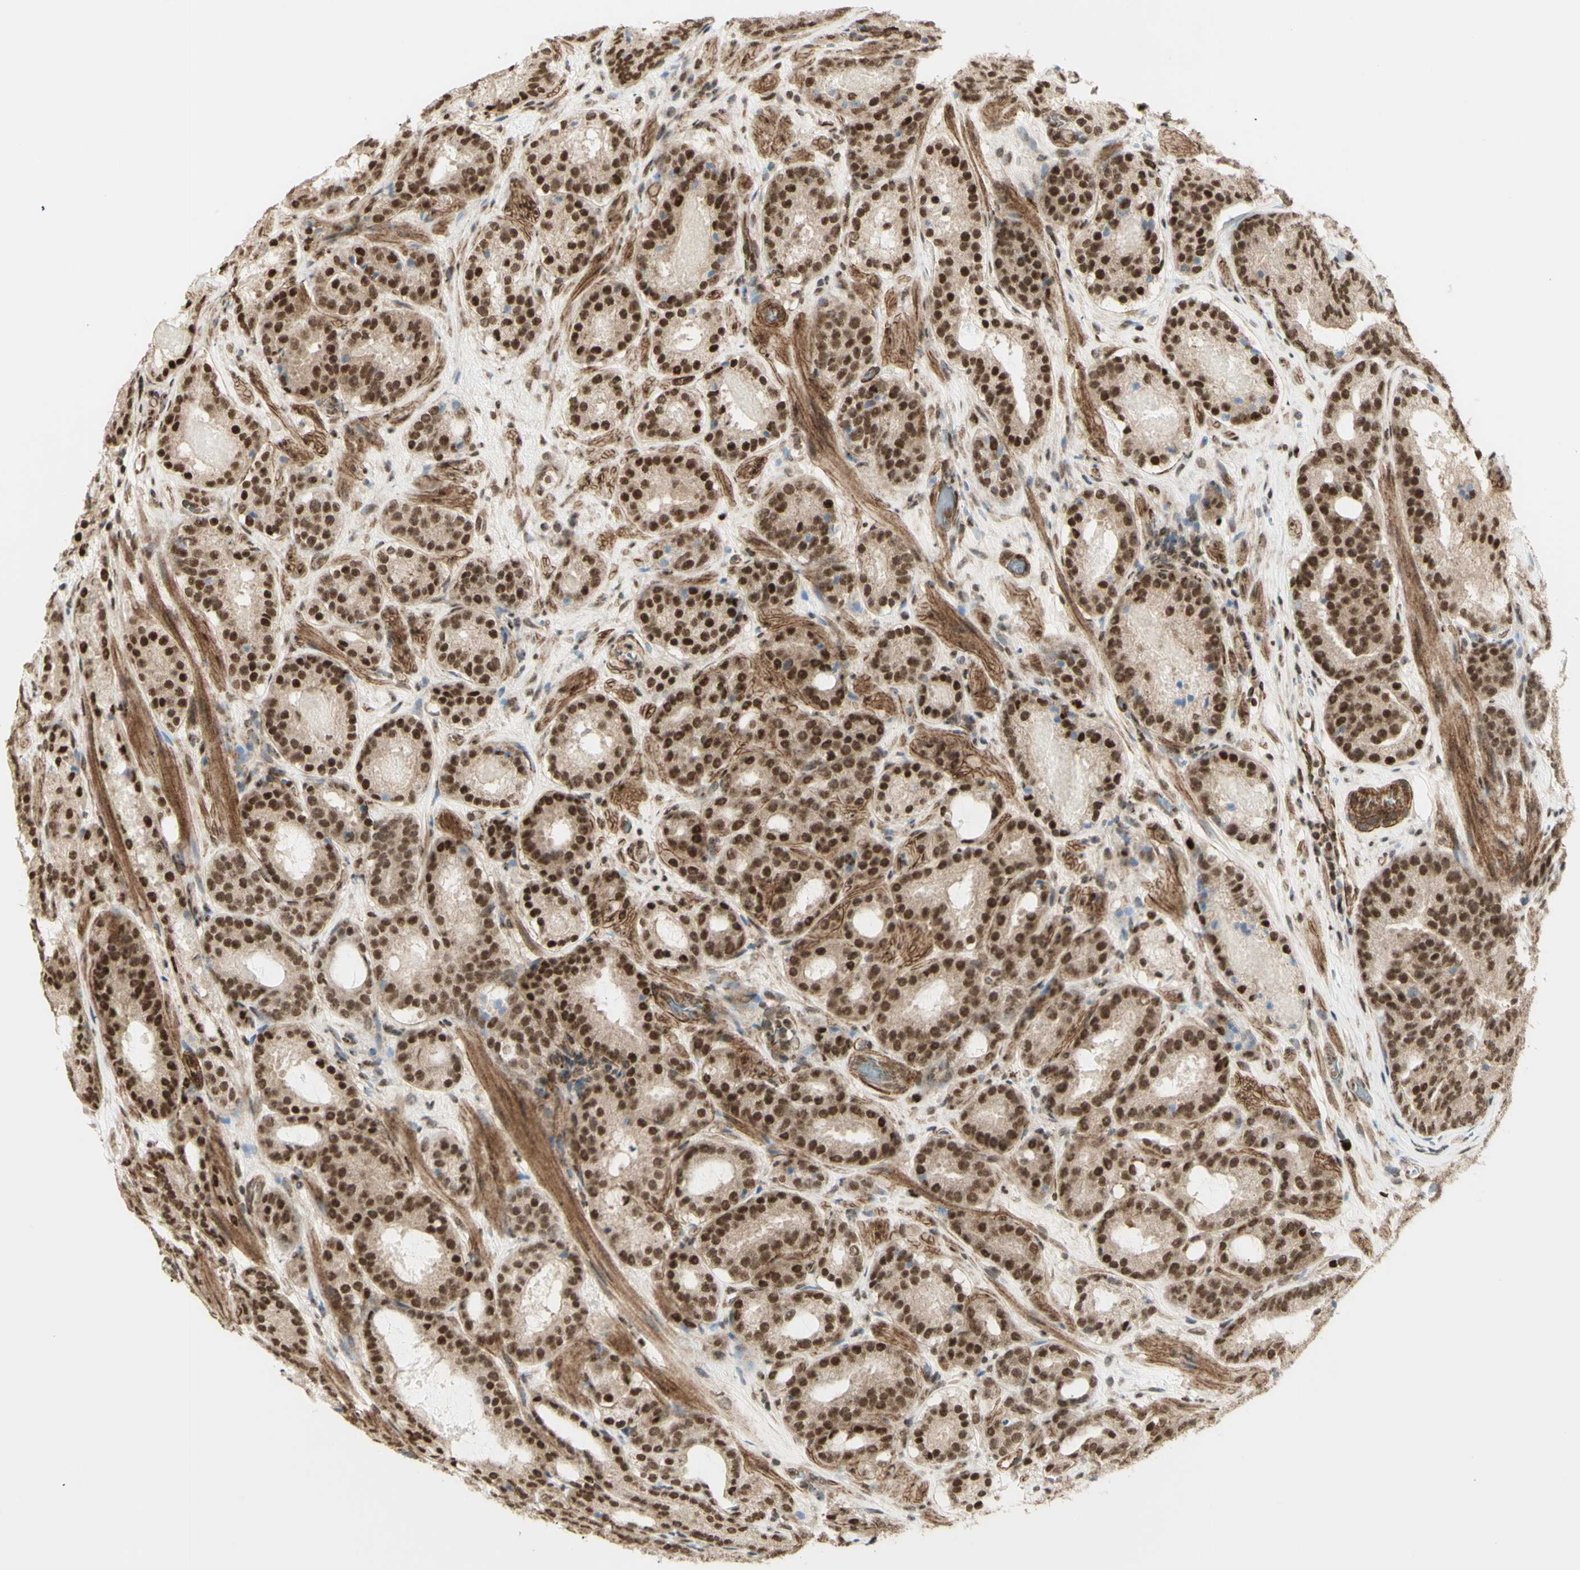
{"staining": {"intensity": "strong", "quantity": ">75%", "location": "cytoplasmic/membranous,nuclear"}, "tissue": "prostate cancer", "cell_type": "Tumor cells", "image_type": "cancer", "snomed": [{"axis": "morphology", "description": "Adenocarcinoma, Low grade"}, {"axis": "topography", "description": "Prostate"}], "caption": "Protein staining of prostate adenocarcinoma (low-grade) tissue shows strong cytoplasmic/membranous and nuclear expression in about >75% of tumor cells. (brown staining indicates protein expression, while blue staining denotes nuclei).", "gene": "ZMYM6", "patient": {"sex": "male", "age": 69}}